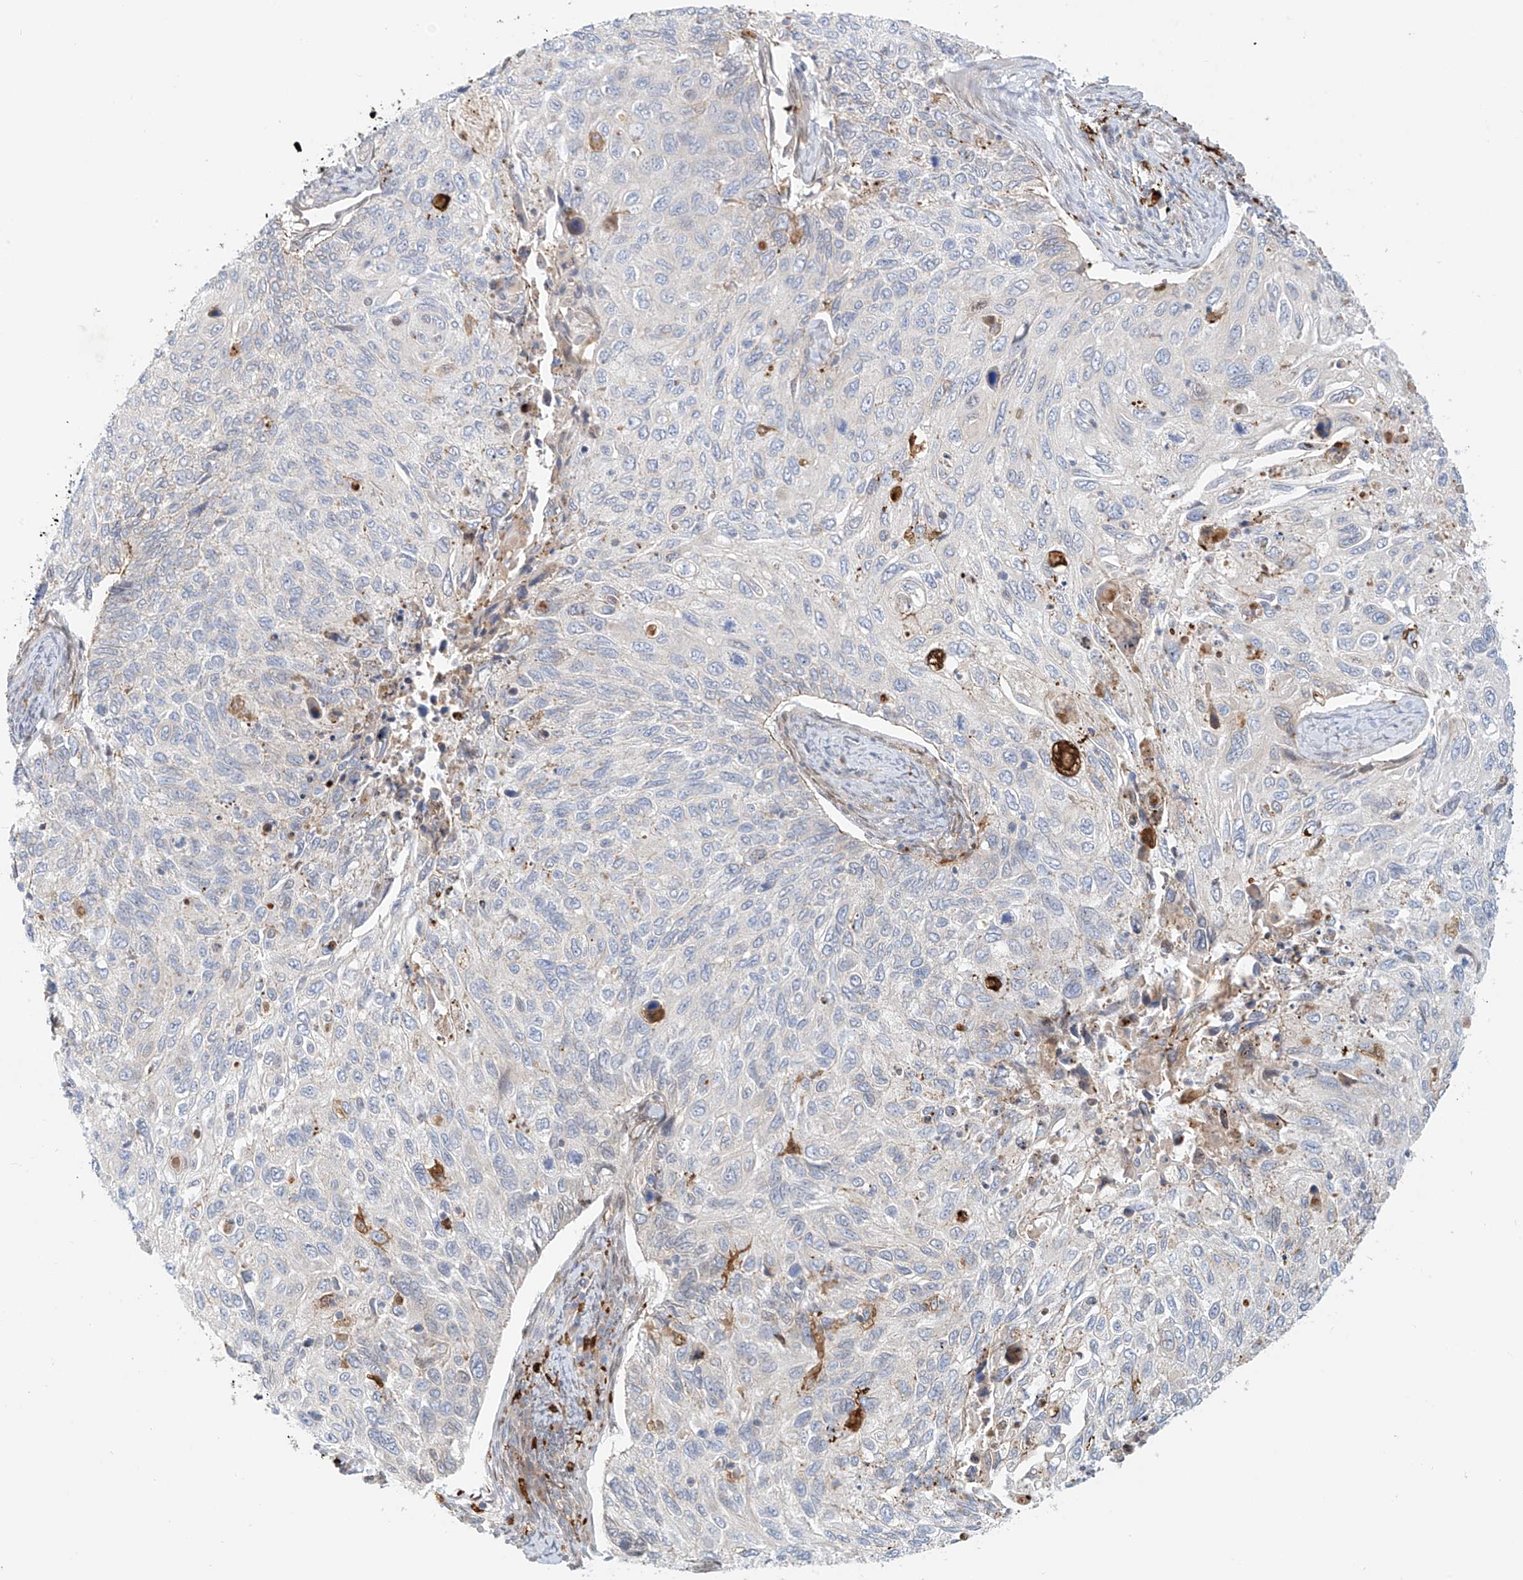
{"staining": {"intensity": "negative", "quantity": "none", "location": "none"}, "tissue": "cervical cancer", "cell_type": "Tumor cells", "image_type": "cancer", "snomed": [{"axis": "morphology", "description": "Squamous cell carcinoma, NOS"}, {"axis": "topography", "description": "Cervix"}], "caption": "This micrograph is of cervical squamous cell carcinoma stained with IHC to label a protein in brown with the nuclei are counter-stained blue. There is no positivity in tumor cells.", "gene": "PCYOX1", "patient": {"sex": "female", "age": 70}}